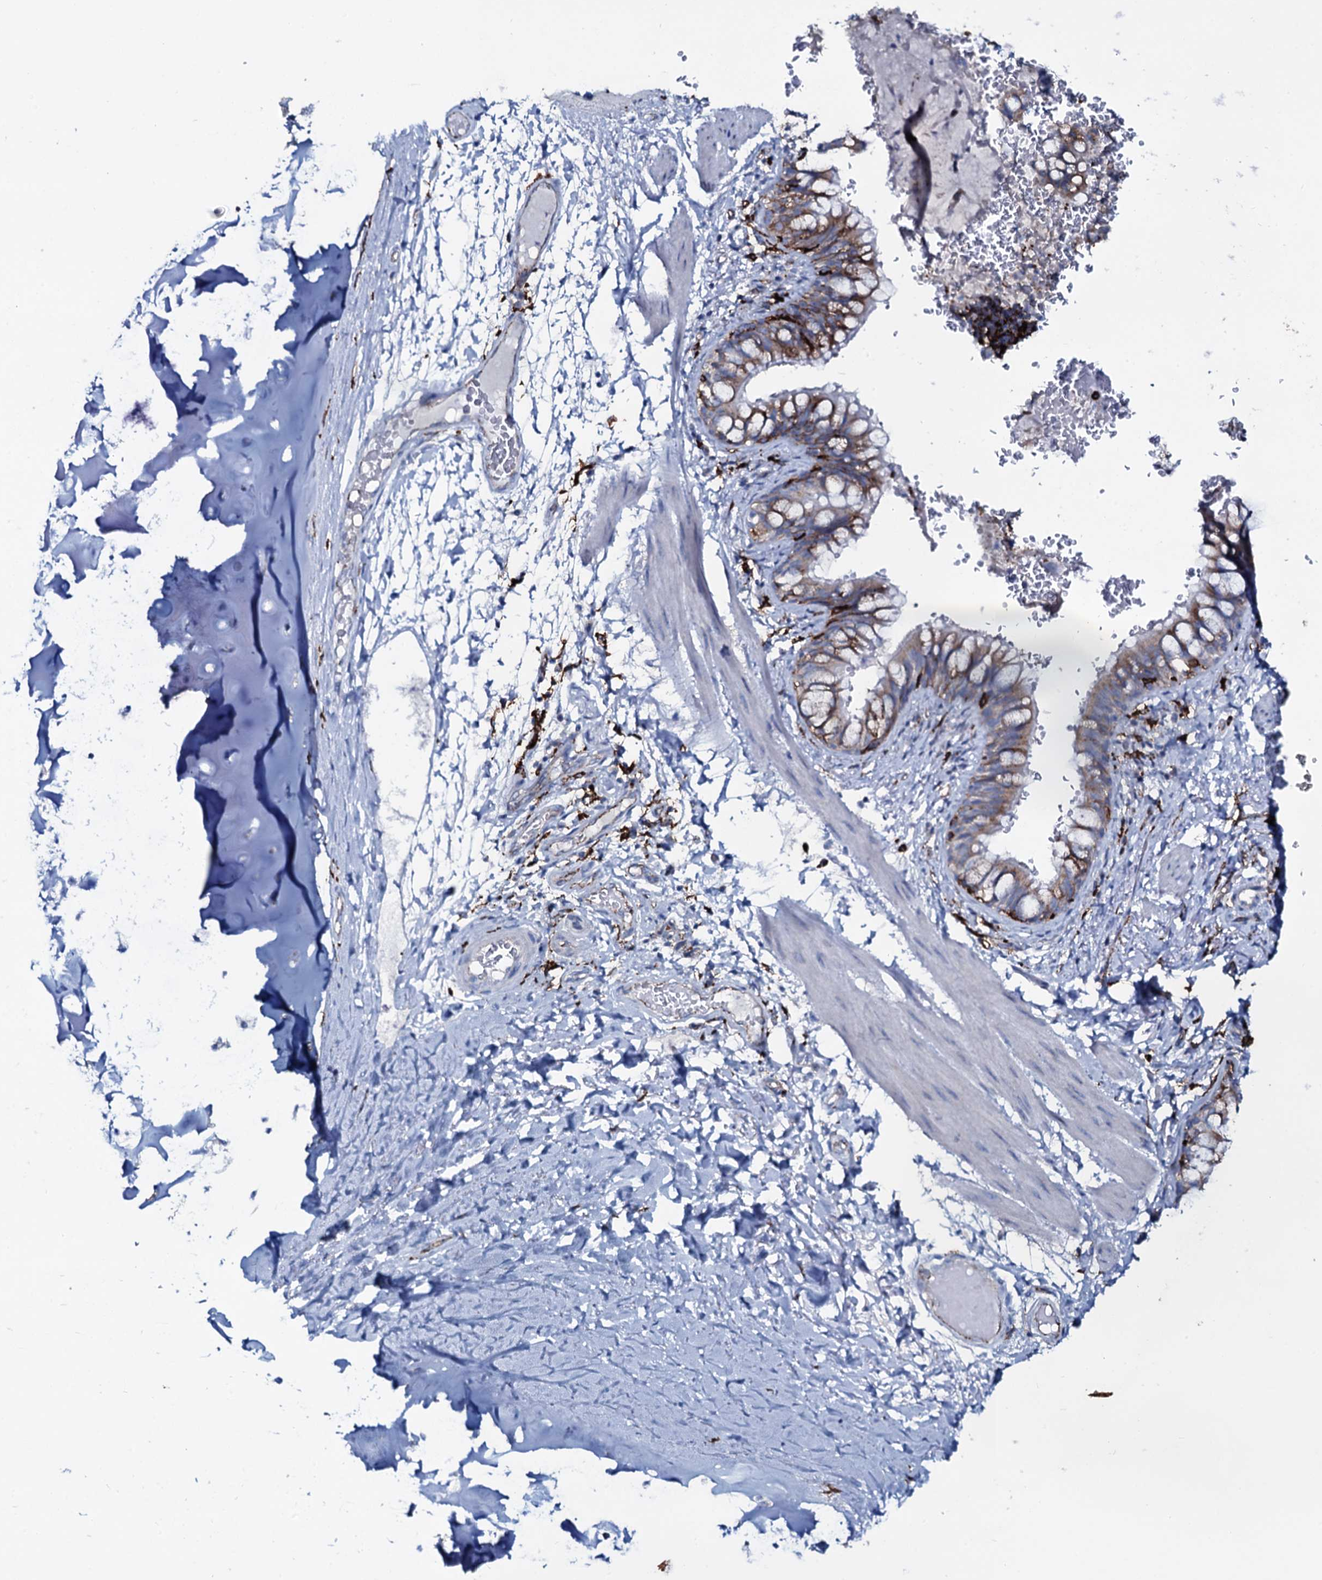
{"staining": {"intensity": "weak", "quantity": ">75%", "location": "cytoplasmic/membranous"}, "tissue": "bronchus", "cell_type": "Respiratory epithelial cells", "image_type": "normal", "snomed": [{"axis": "morphology", "description": "Normal tissue, NOS"}, {"axis": "topography", "description": "Cartilage tissue"}, {"axis": "topography", "description": "Bronchus"}], "caption": "A photomicrograph of human bronchus stained for a protein demonstrates weak cytoplasmic/membranous brown staining in respiratory epithelial cells.", "gene": "OSBPL2", "patient": {"sex": "female", "age": 36}}